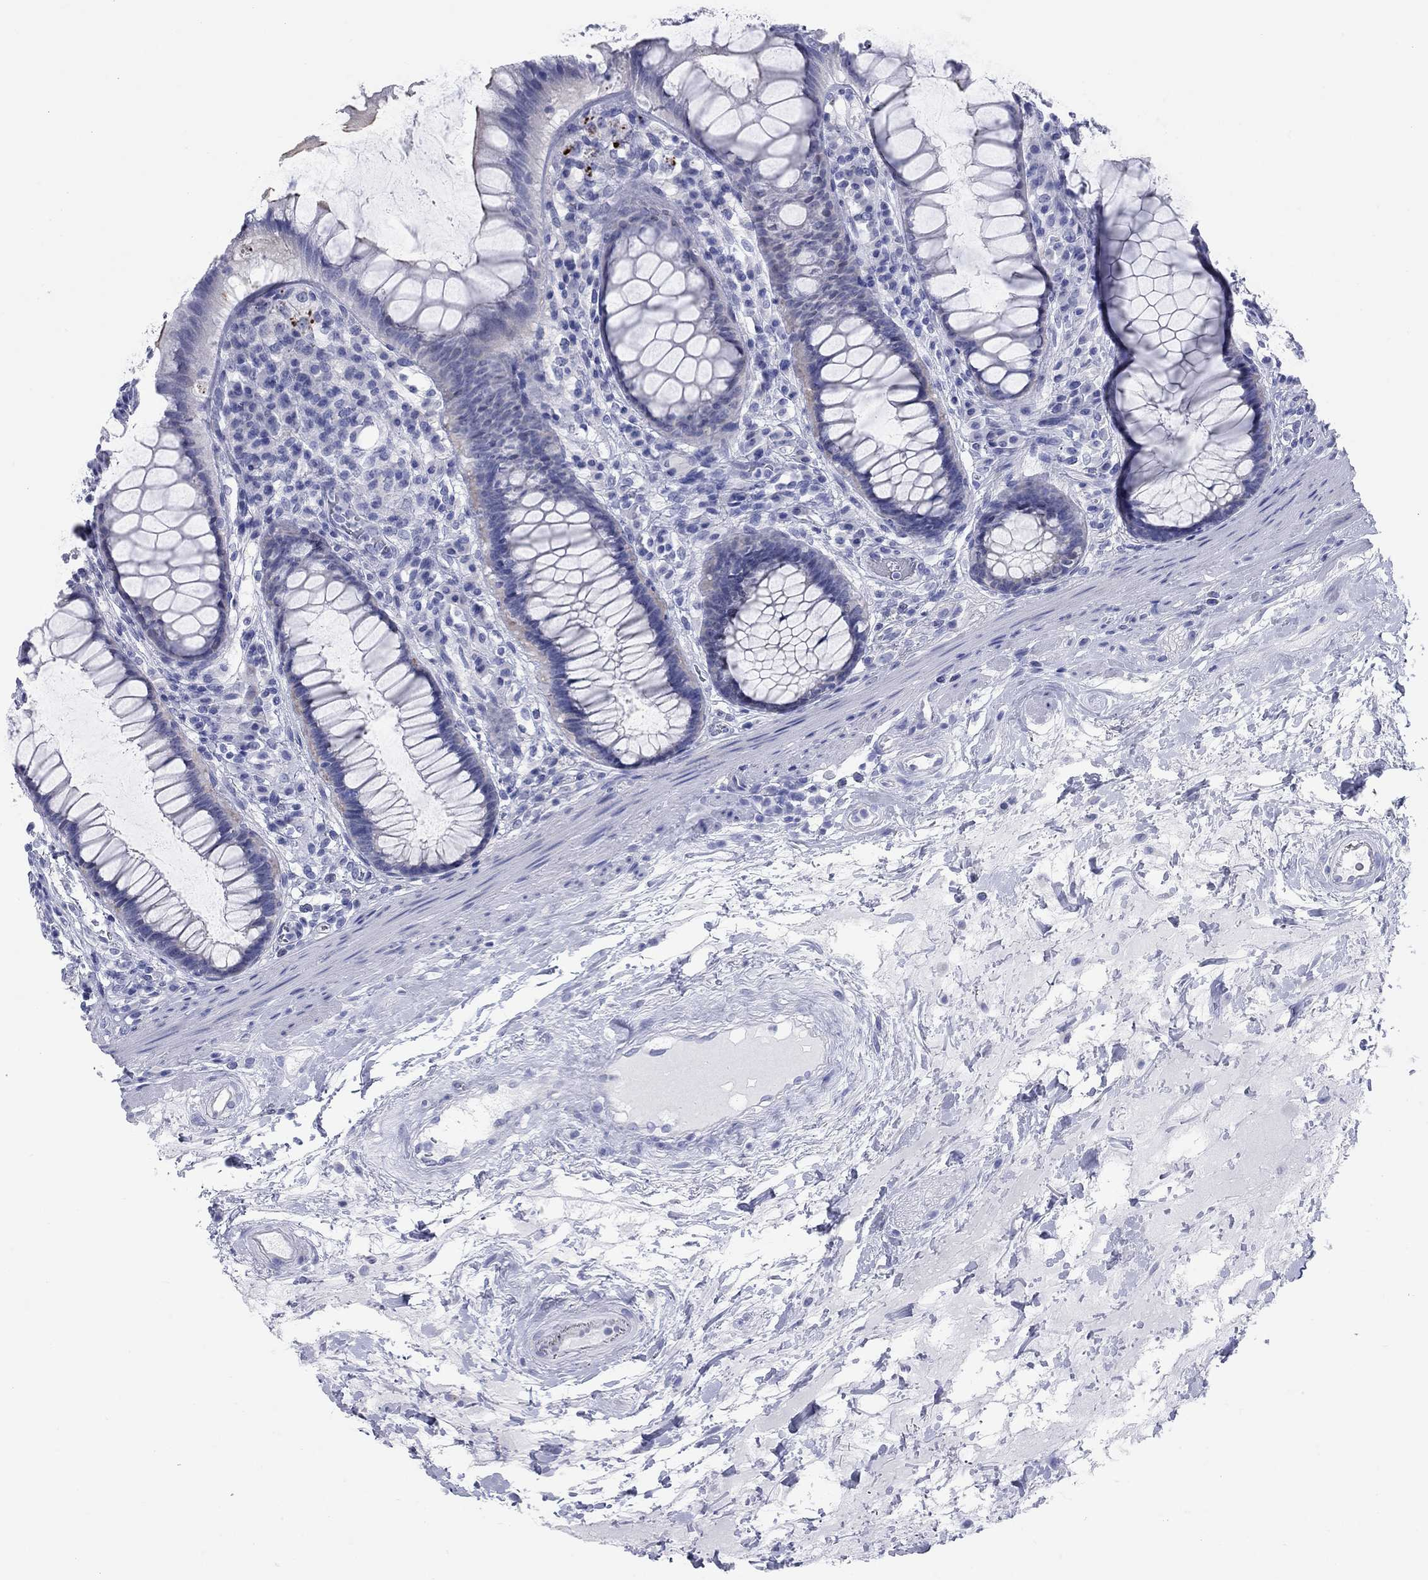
{"staining": {"intensity": "negative", "quantity": "none", "location": "none"}, "tissue": "rectum", "cell_type": "Glandular cells", "image_type": "normal", "snomed": [{"axis": "morphology", "description": "Normal tissue, NOS"}, {"axis": "topography", "description": "Rectum"}], "caption": "Rectum stained for a protein using immunohistochemistry (IHC) displays no positivity glandular cells.", "gene": "CCNA1", "patient": {"sex": "male", "age": 72}}